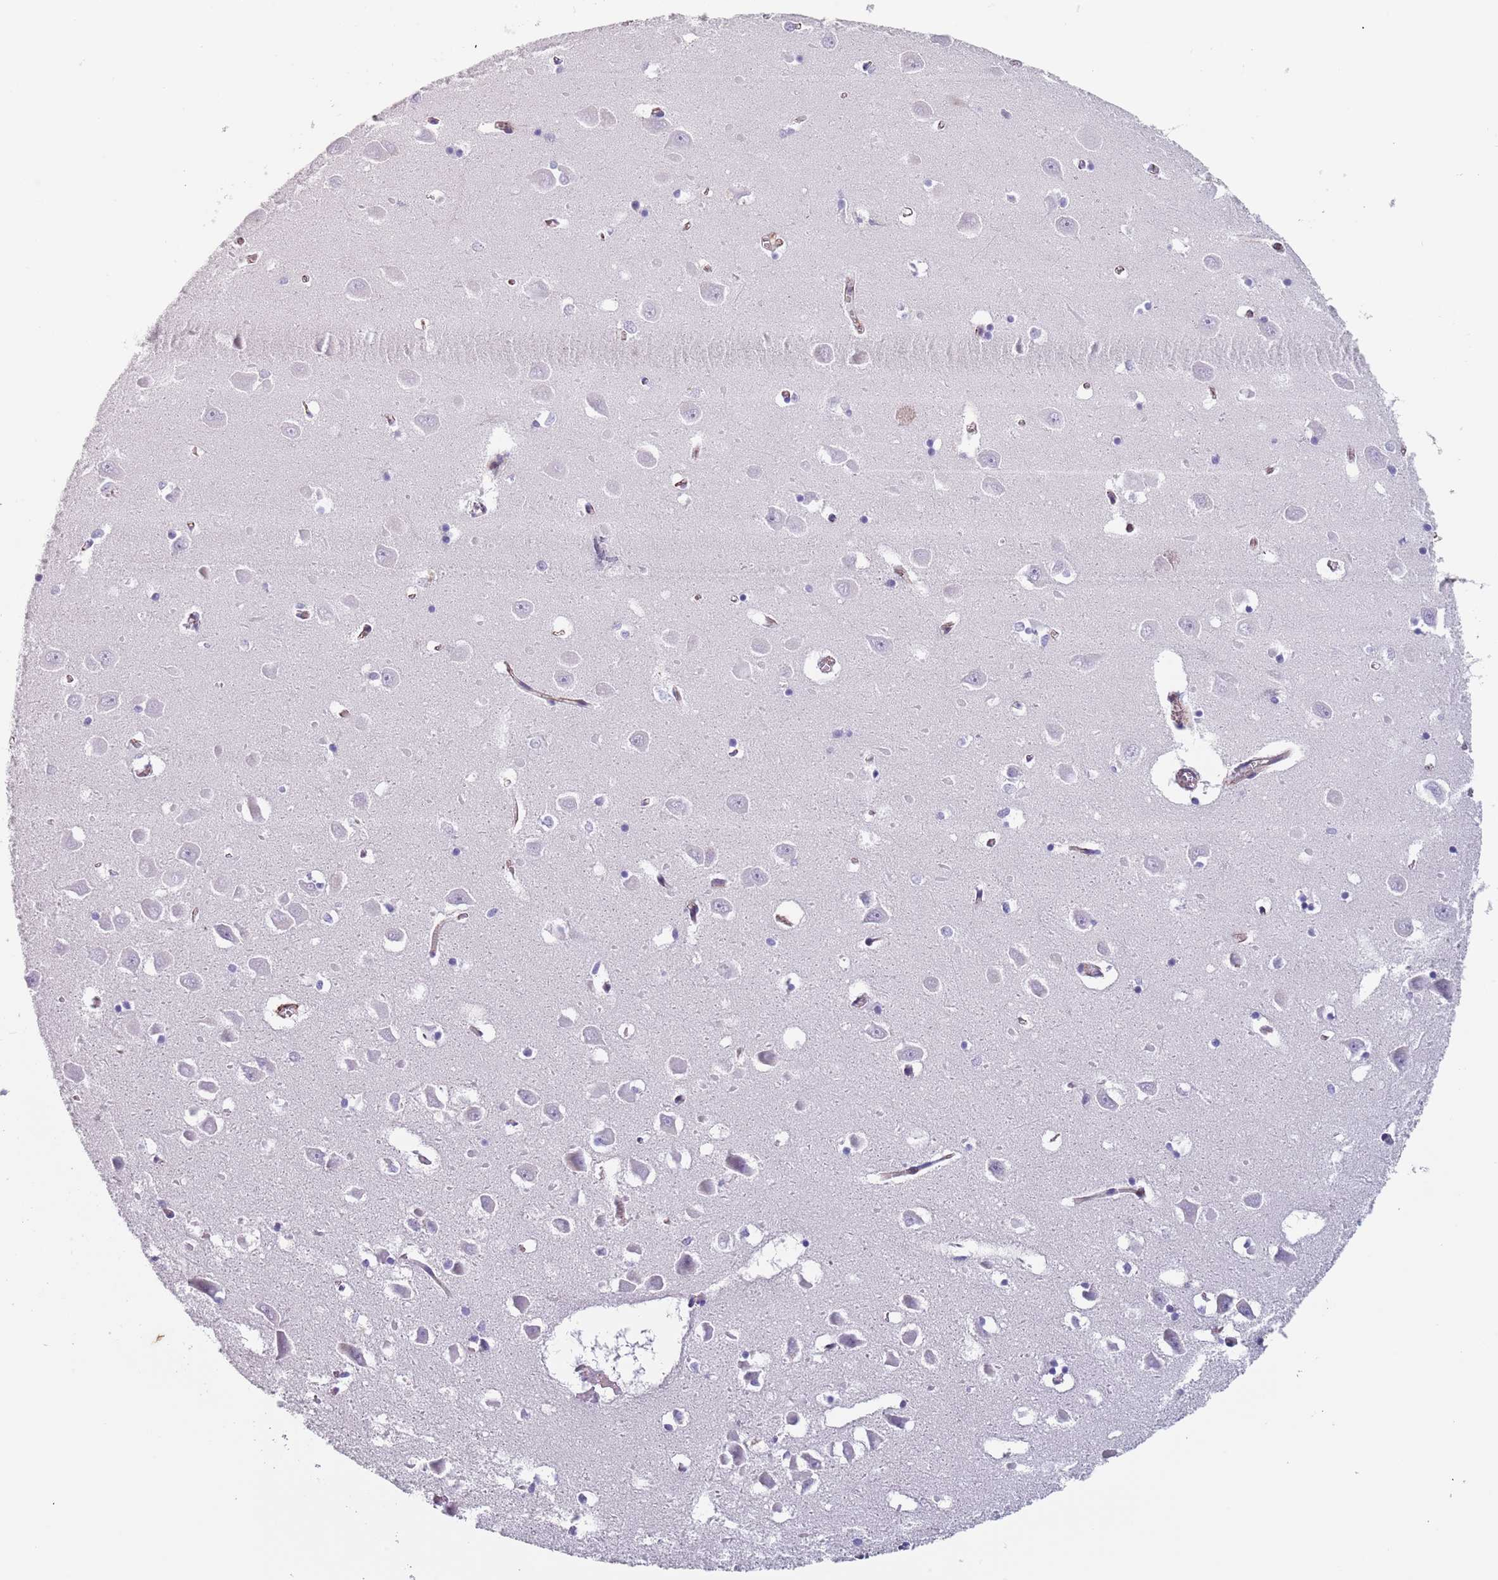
{"staining": {"intensity": "negative", "quantity": "none", "location": "none"}, "tissue": "hippocampus", "cell_type": "Glial cells", "image_type": "normal", "snomed": [{"axis": "morphology", "description": "Normal tissue, NOS"}, {"axis": "topography", "description": "Hippocampus"}], "caption": "Immunohistochemistry histopathology image of normal human hippocampus stained for a protein (brown), which shows no staining in glial cells.", "gene": "OR5A2", "patient": {"sex": "male", "age": 70}}